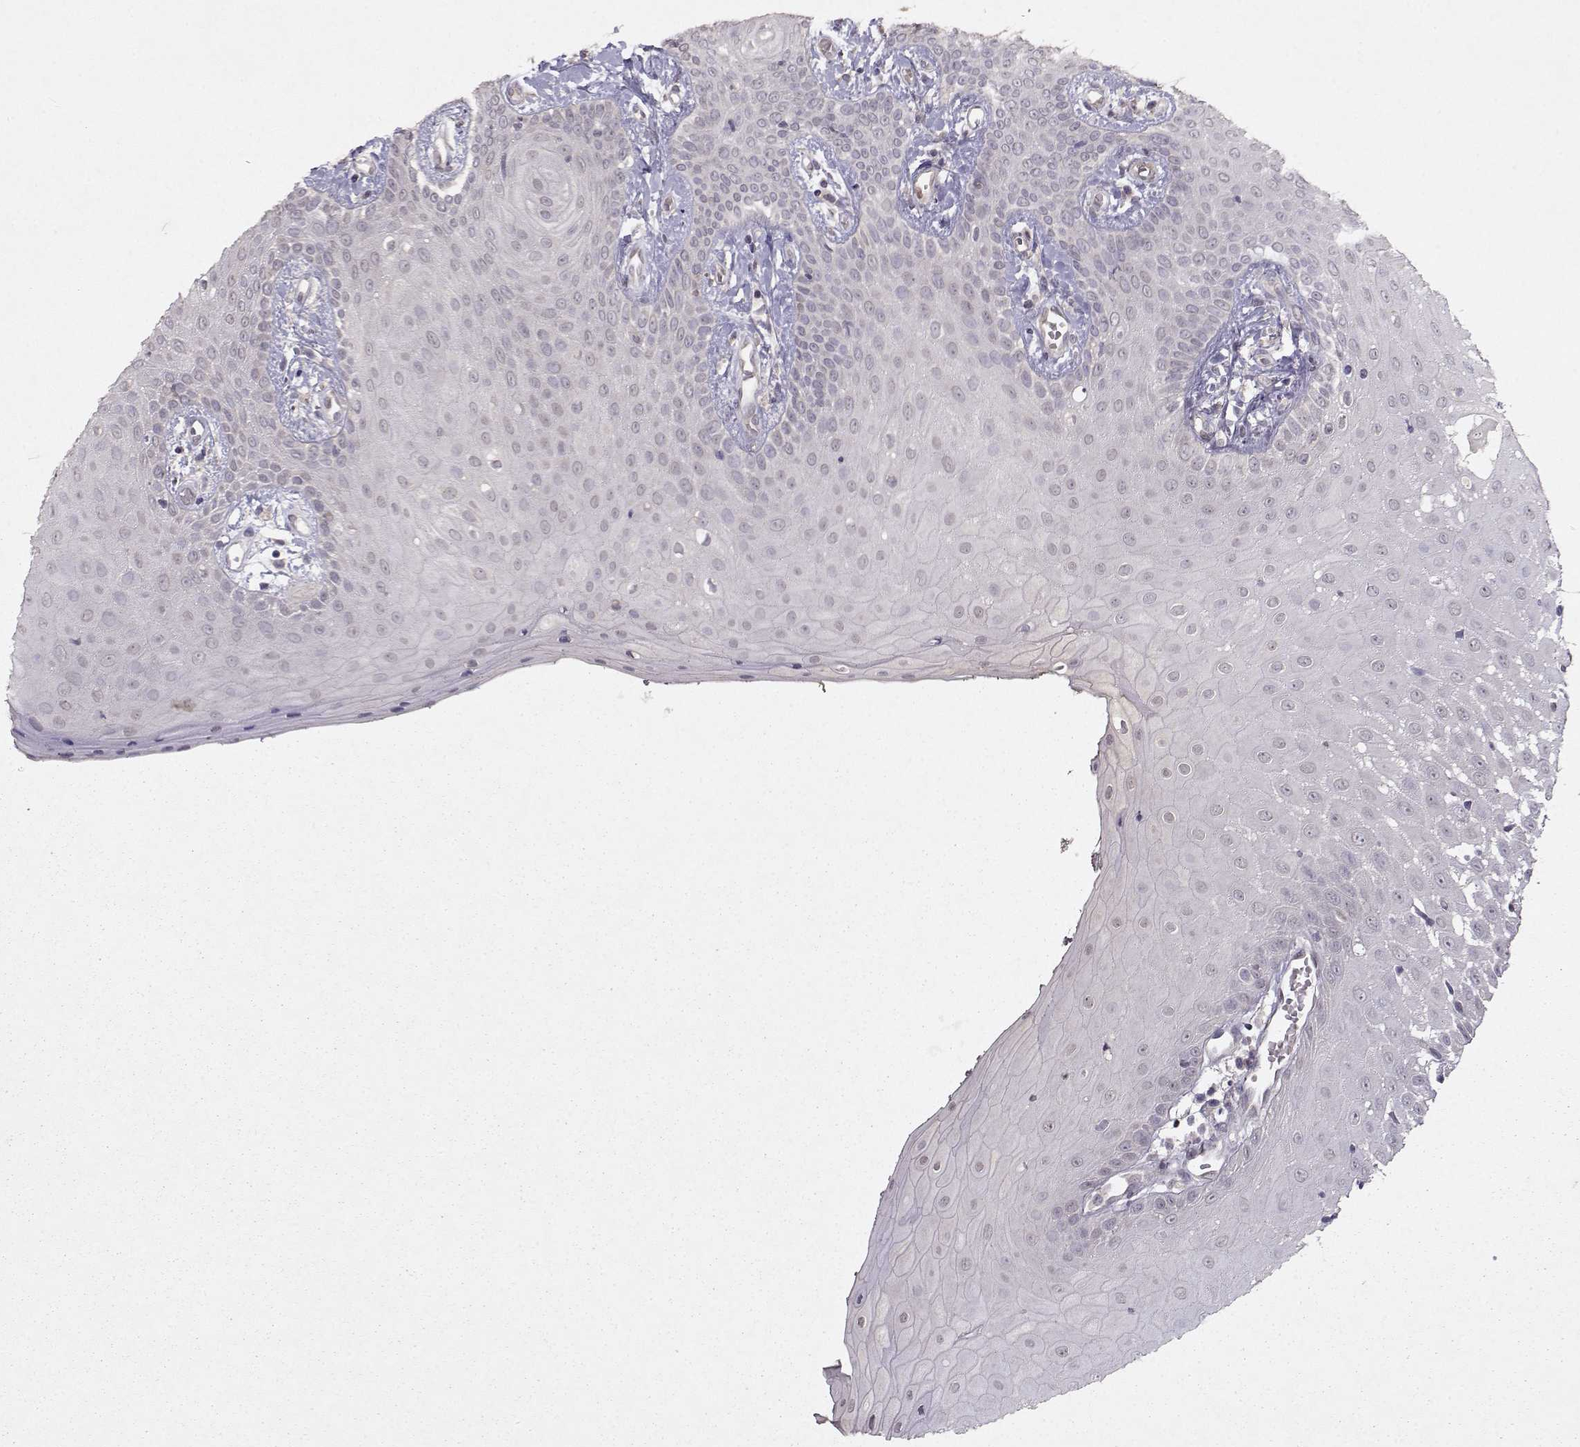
{"staining": {"intensity": "negative", "quantity": "none", "location": "none"}, "tissue": "head and neck cancer", "cell_type": "Tumor cells", "image_type": "cancer", "snomed": [{"axis": "morphology", "description": "Normal tissue, NOS"}, {"axis": "morphology", "description": "Squamous cell carcinoma, NOS"}, {"axis": "topography", "description": "Oral tissue"}, {"axis": "topography", "description": "Salivary gland"}, {"axis": "topography", "description": "Head-Neck"}], "caption": "Micrograph shows no significant protein staining in tumor cells of head and neck squamous cell carcinoma.", "gene": "BMX", "patient": {"sex": "female", "age": 62}}